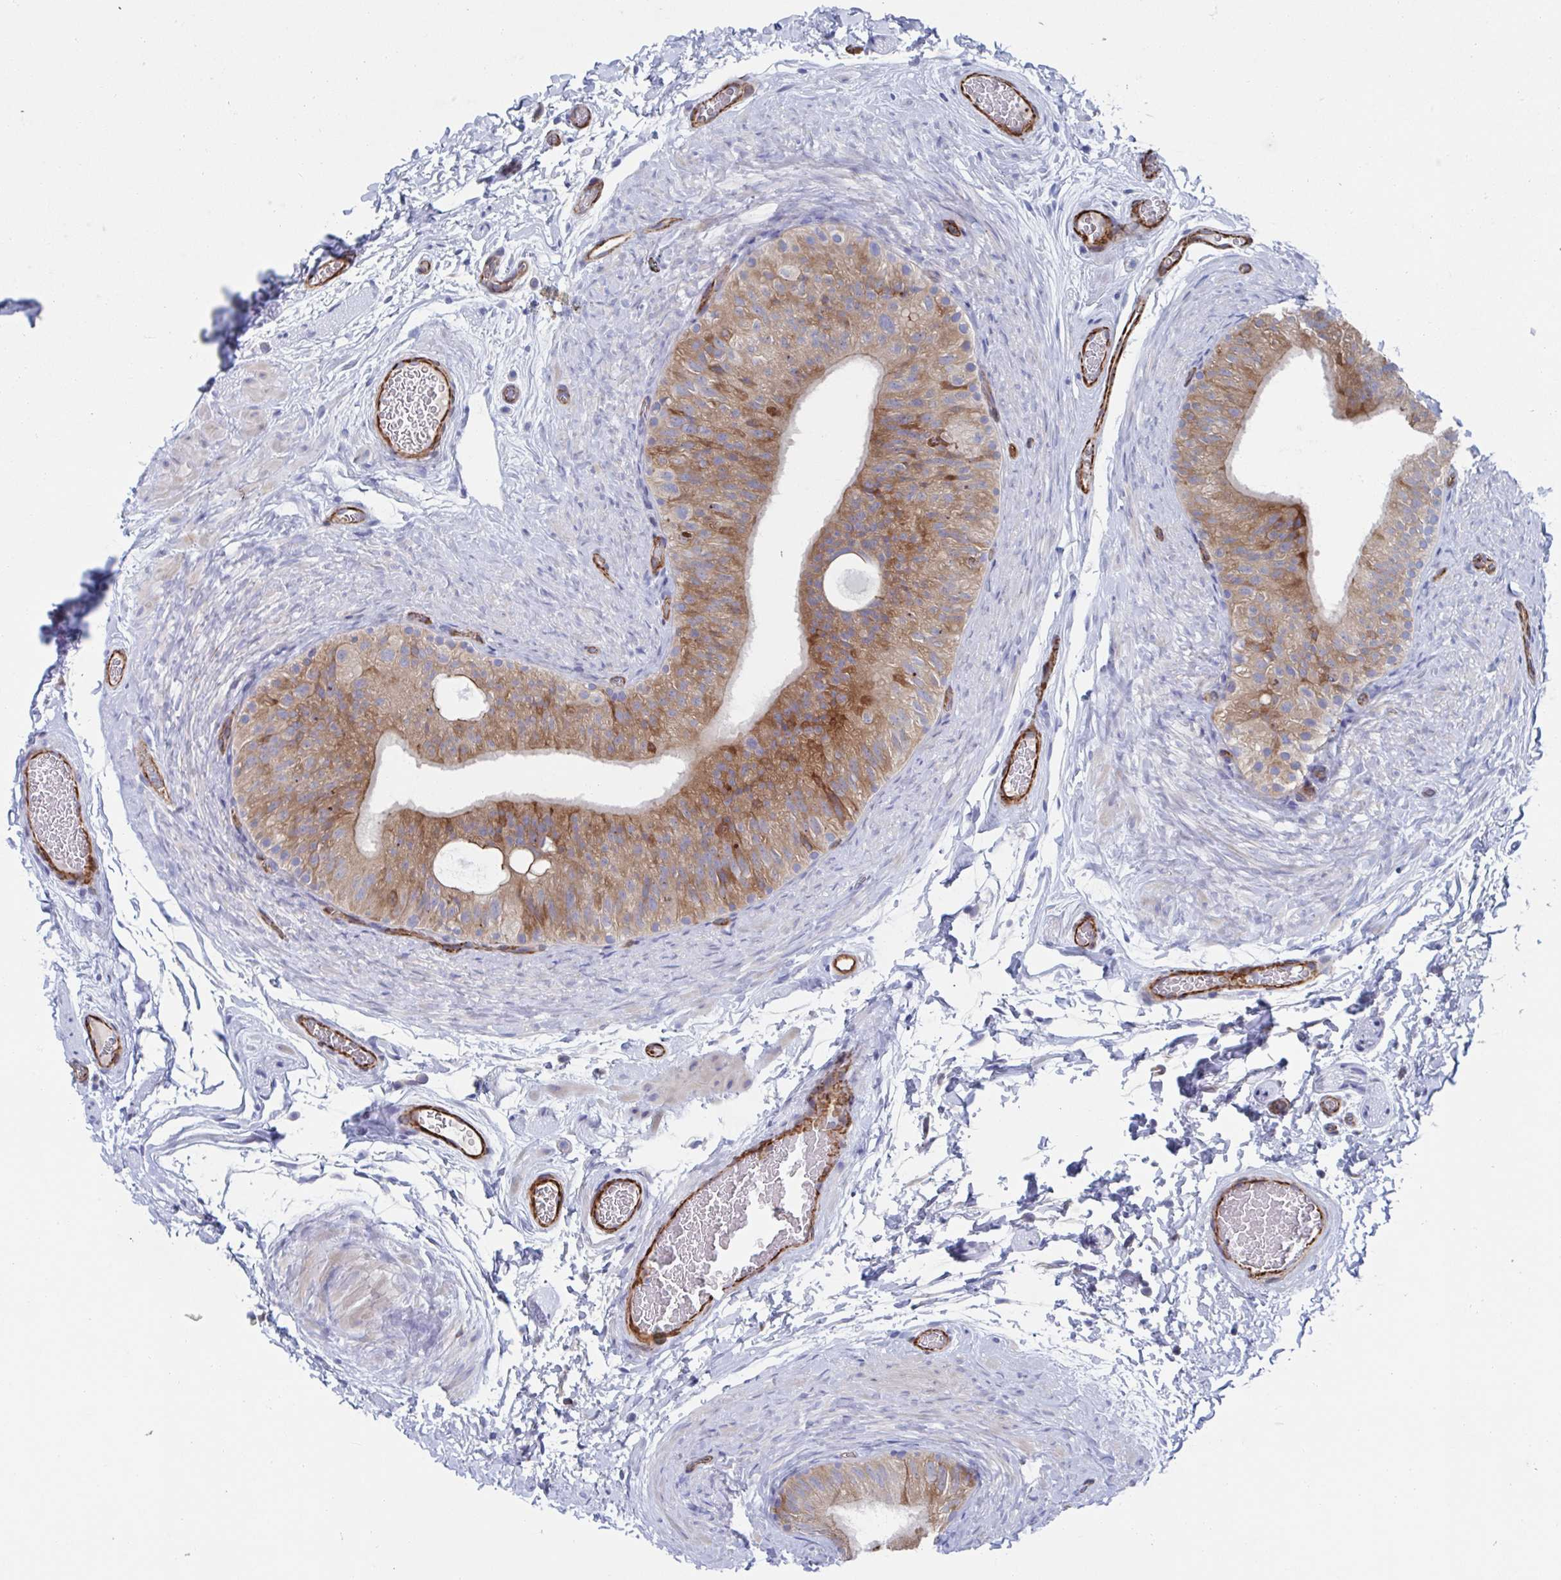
{"staining": {"intensity": "moderate", "quantity": ">75%", "location": "cytoplasmic/membranous"}, "tissue": "epididymis", "cell_type": "Glandular cells", "image_type": "normal", "snomed": [{"axis": "morphology", "description": "Normal tissue, NOS"}, {"axis": "topography", "description": "Epididymis, spermatic cord, NOS"}, {"axis": "topography", "description": "Epididymis"}], "caption": "A medium amount of moderate cytoplasmic/membranous positivity is identified in about >75% of glandular cells in unremarkable epididymis.", "gene": "KLC3", "patient": {"sex": "male", "age": 31}}